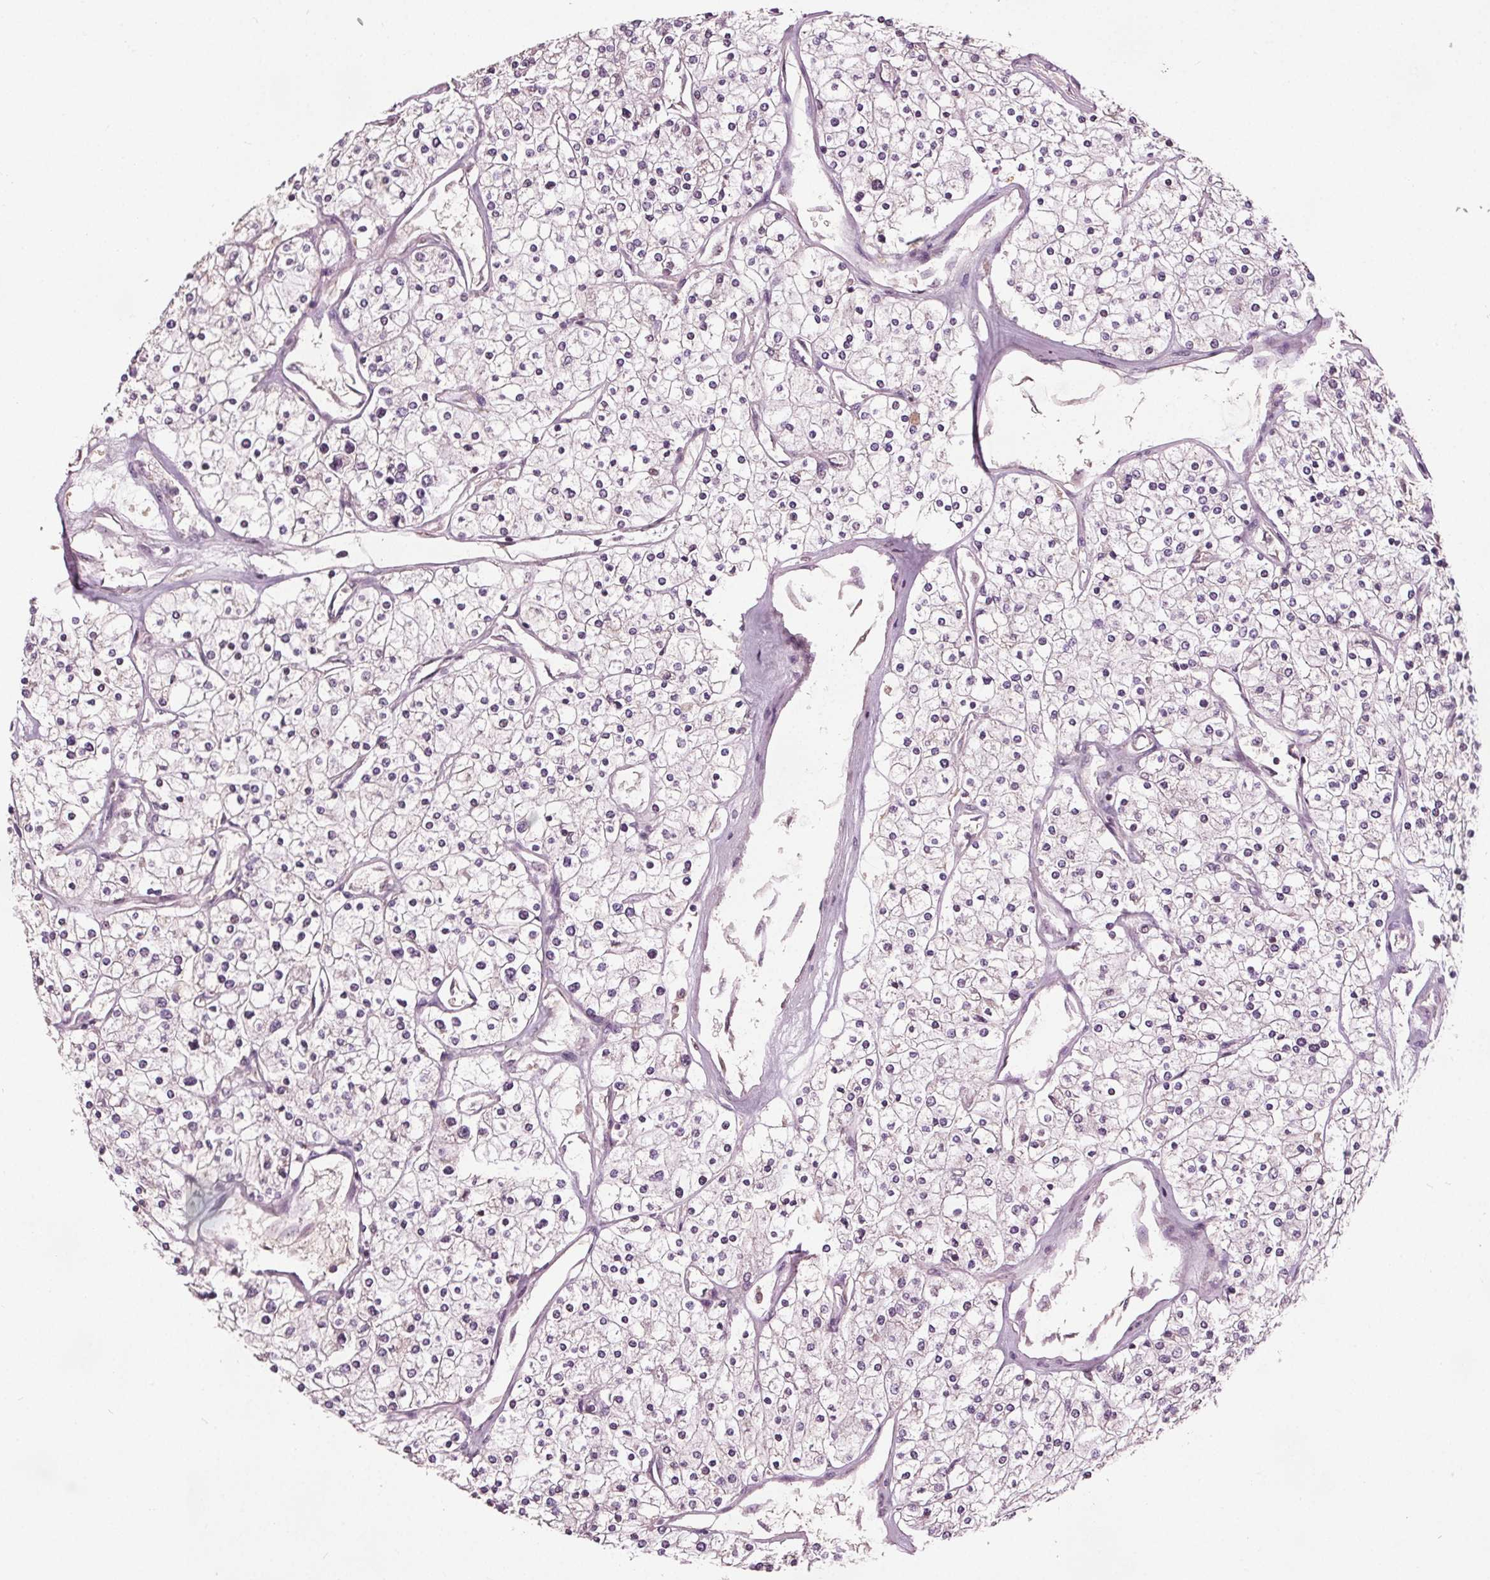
{"staining": {"intensity": "negative", "quantity": "none", "location": "none"}, "tissue": "renal cancer", "cell_type": "Tumor cells", "image_type": "cancer", "snomed": [{"axis": "morphology", "description": "Adenocarcinoma, NOS"}, {"axis": "topography", "description": "Kidney"}], "caption": "Immunohistochemistry (IHC) histopathology image of human renal cancer stained for a protein (brown), which exhibits no expression in tumor cells.", "gene": "DDX11", "patient": {"sex": "male", "age": 80}}